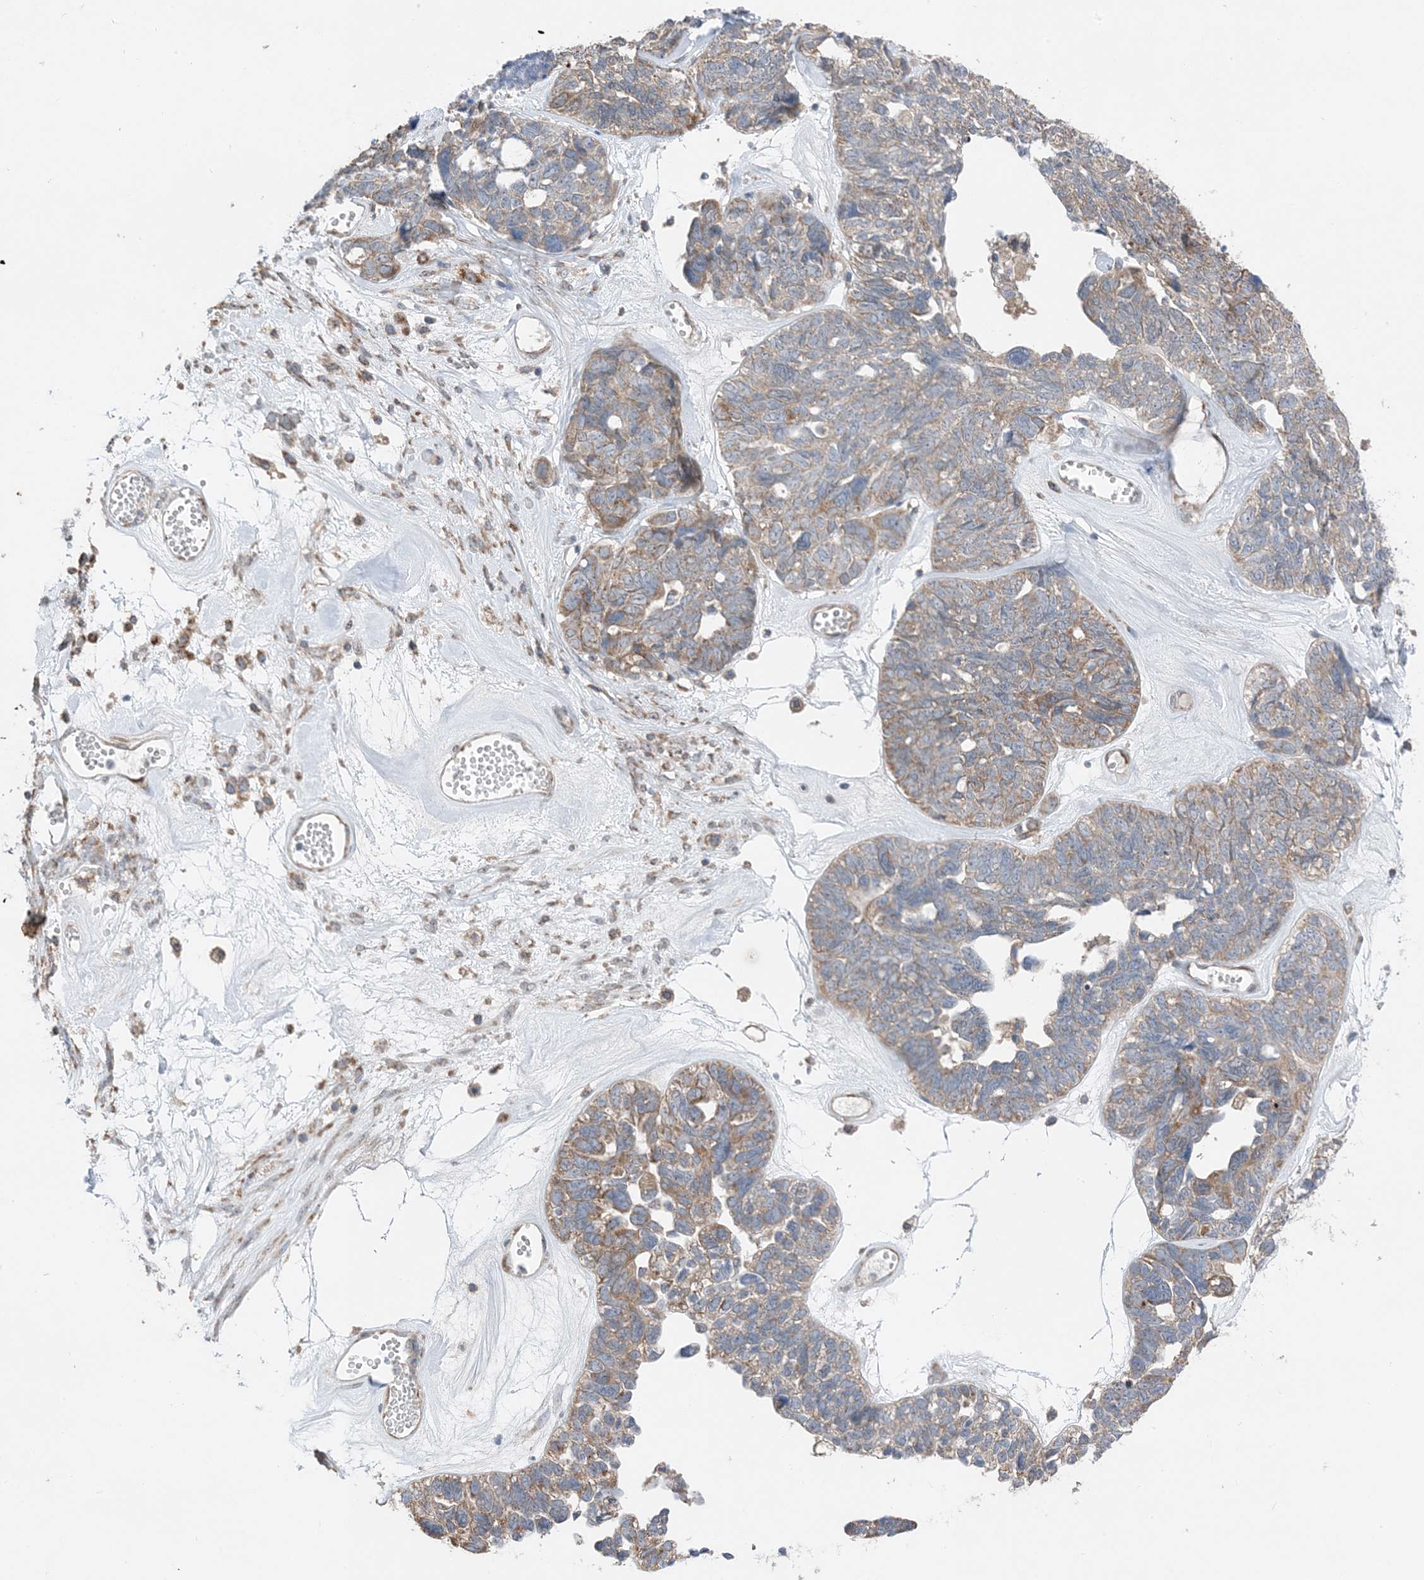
{"staining": {"intensity": "moderate", "quantity": "25%-75%", "location": "cytoplasmic/membranous"}, "tissue": "ovarian cancer", "cell_type": "Tumor cells", "image_type": "cancer", "snomed": [{"axis": "morphology", "description": "Cystadenocarcinoma, serous, NOS"}, {"axis": "topography", "description": "Ovary"}], "caption": "Protein analysis of serous cystadenocarcinoma (ovarian) tissue shows moderate cytoplasmic/membranous staining in about 25%-75% of tumor cells.", "gene": "DHX30", "patient": {"sex": "female", "age": 79}}